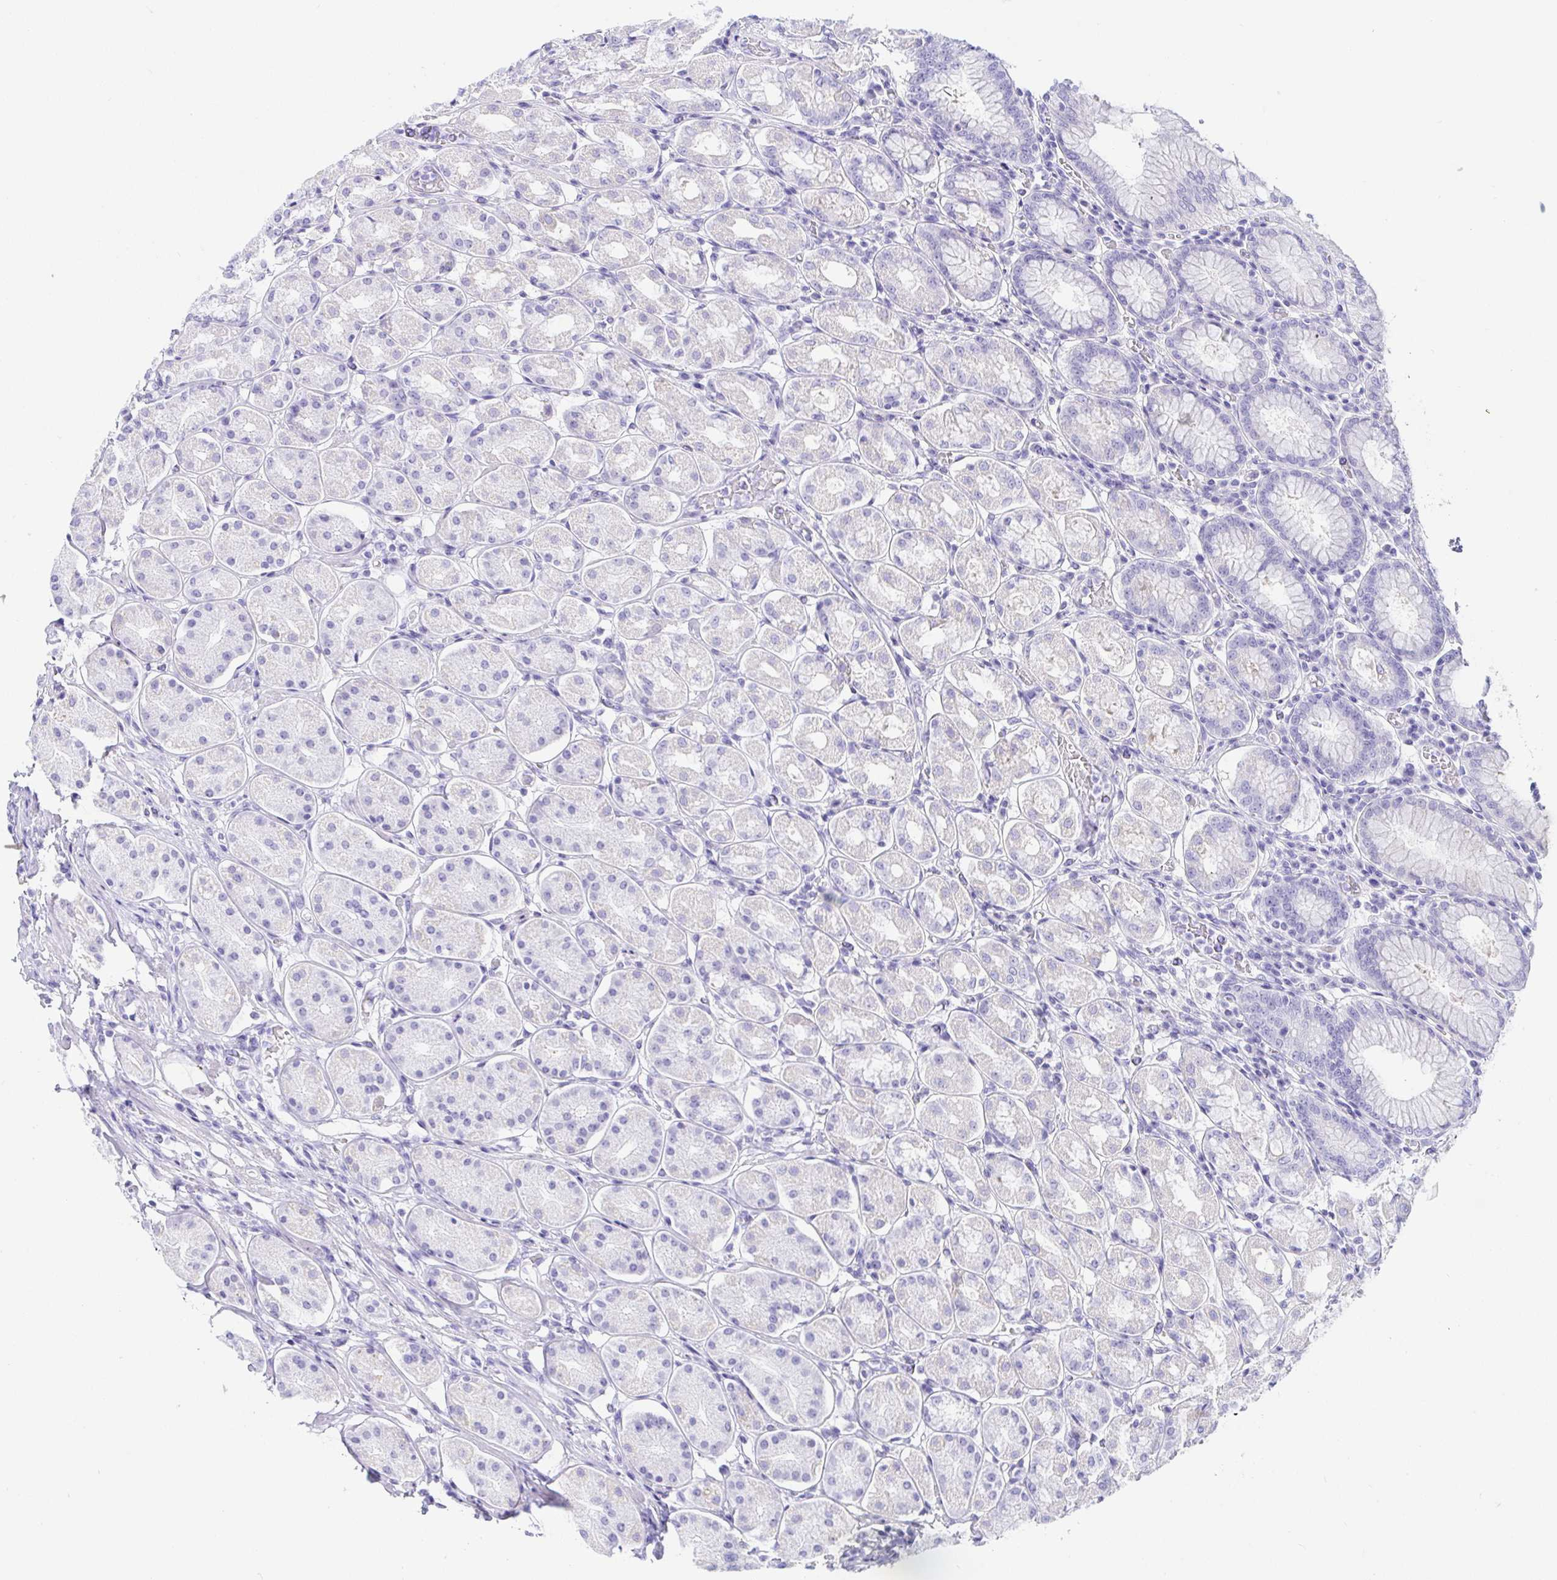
{"staining": {"intensity": "negative", "quantity": "none", "location": "none"}, "tissue": "stomach", "cell_type": "Glandular cells", "image_type": "normal", "snomed": [{"axis": "morphology", "description": "Normal tissue, NOS"}, {"axis": "topography", "description": "Stomach"}, {"axis": "topography", "description": "Stomach, lower"}], "caption": "This is an IHC micrograph of normal stomach. There is no staining in glandular cells.", "gene": "PAX8", "patient": {"sex": "female", "age": 56}}